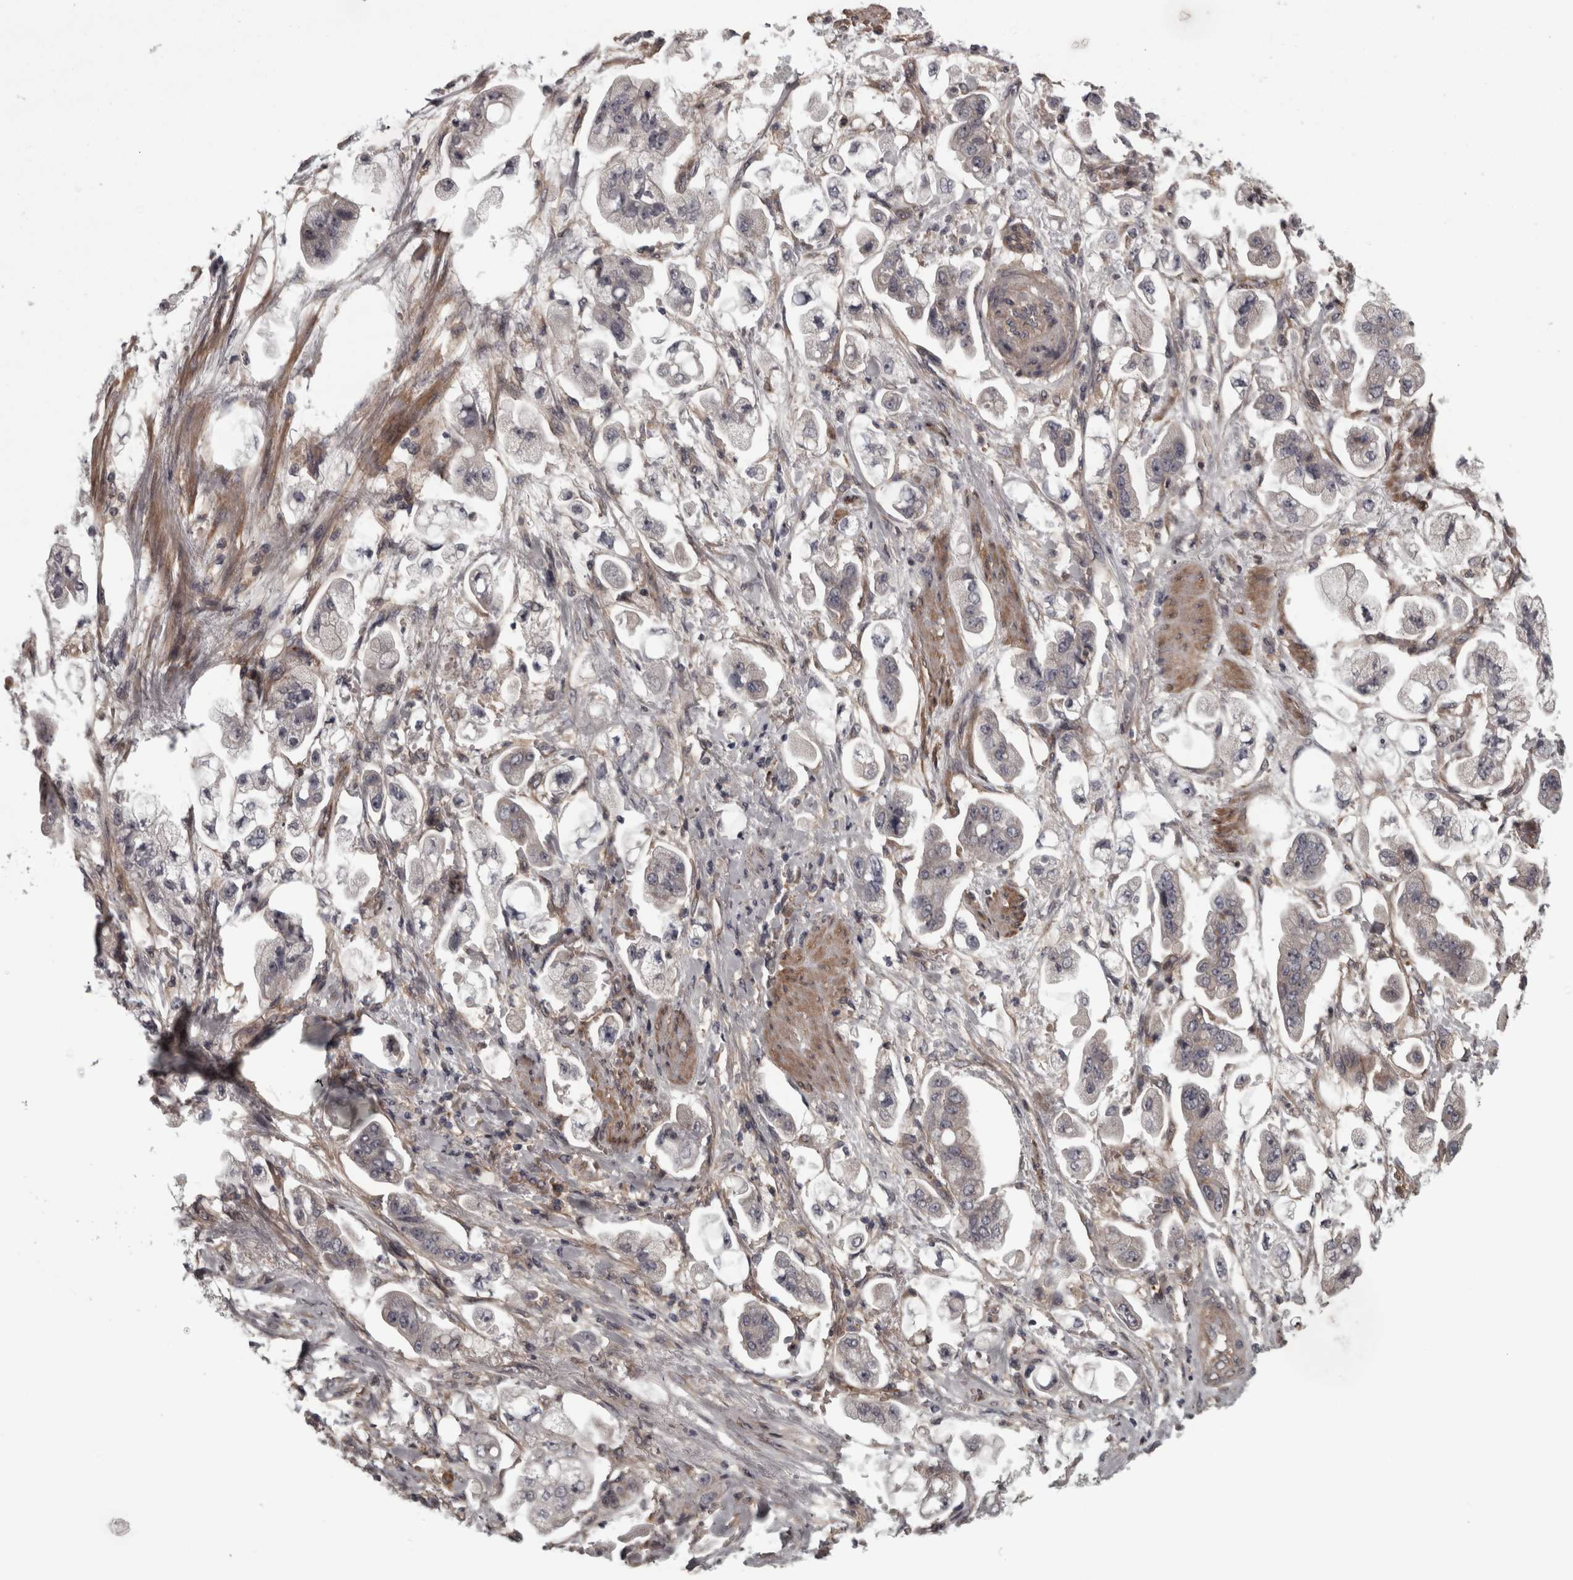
{"staining": {"intensity": "negative", "quantity": "none", "location": "none"}, "tissue": "stomach cancer", "cell_type": "Tumor cells", "image_type": "cancer", "snomed": [{"axis": "morphology", "description": "Adenocarcinoma, NOS"}, {"axis": "topography", "description": "Stomach"}], "caption": "This is a photomicrograph of immunohistochemistry staining of adenocarcinoma (stomach), which shows no staining in tumor cells.", "gene": "RSU1", "patient": {"sex": "male", "age": 62}}